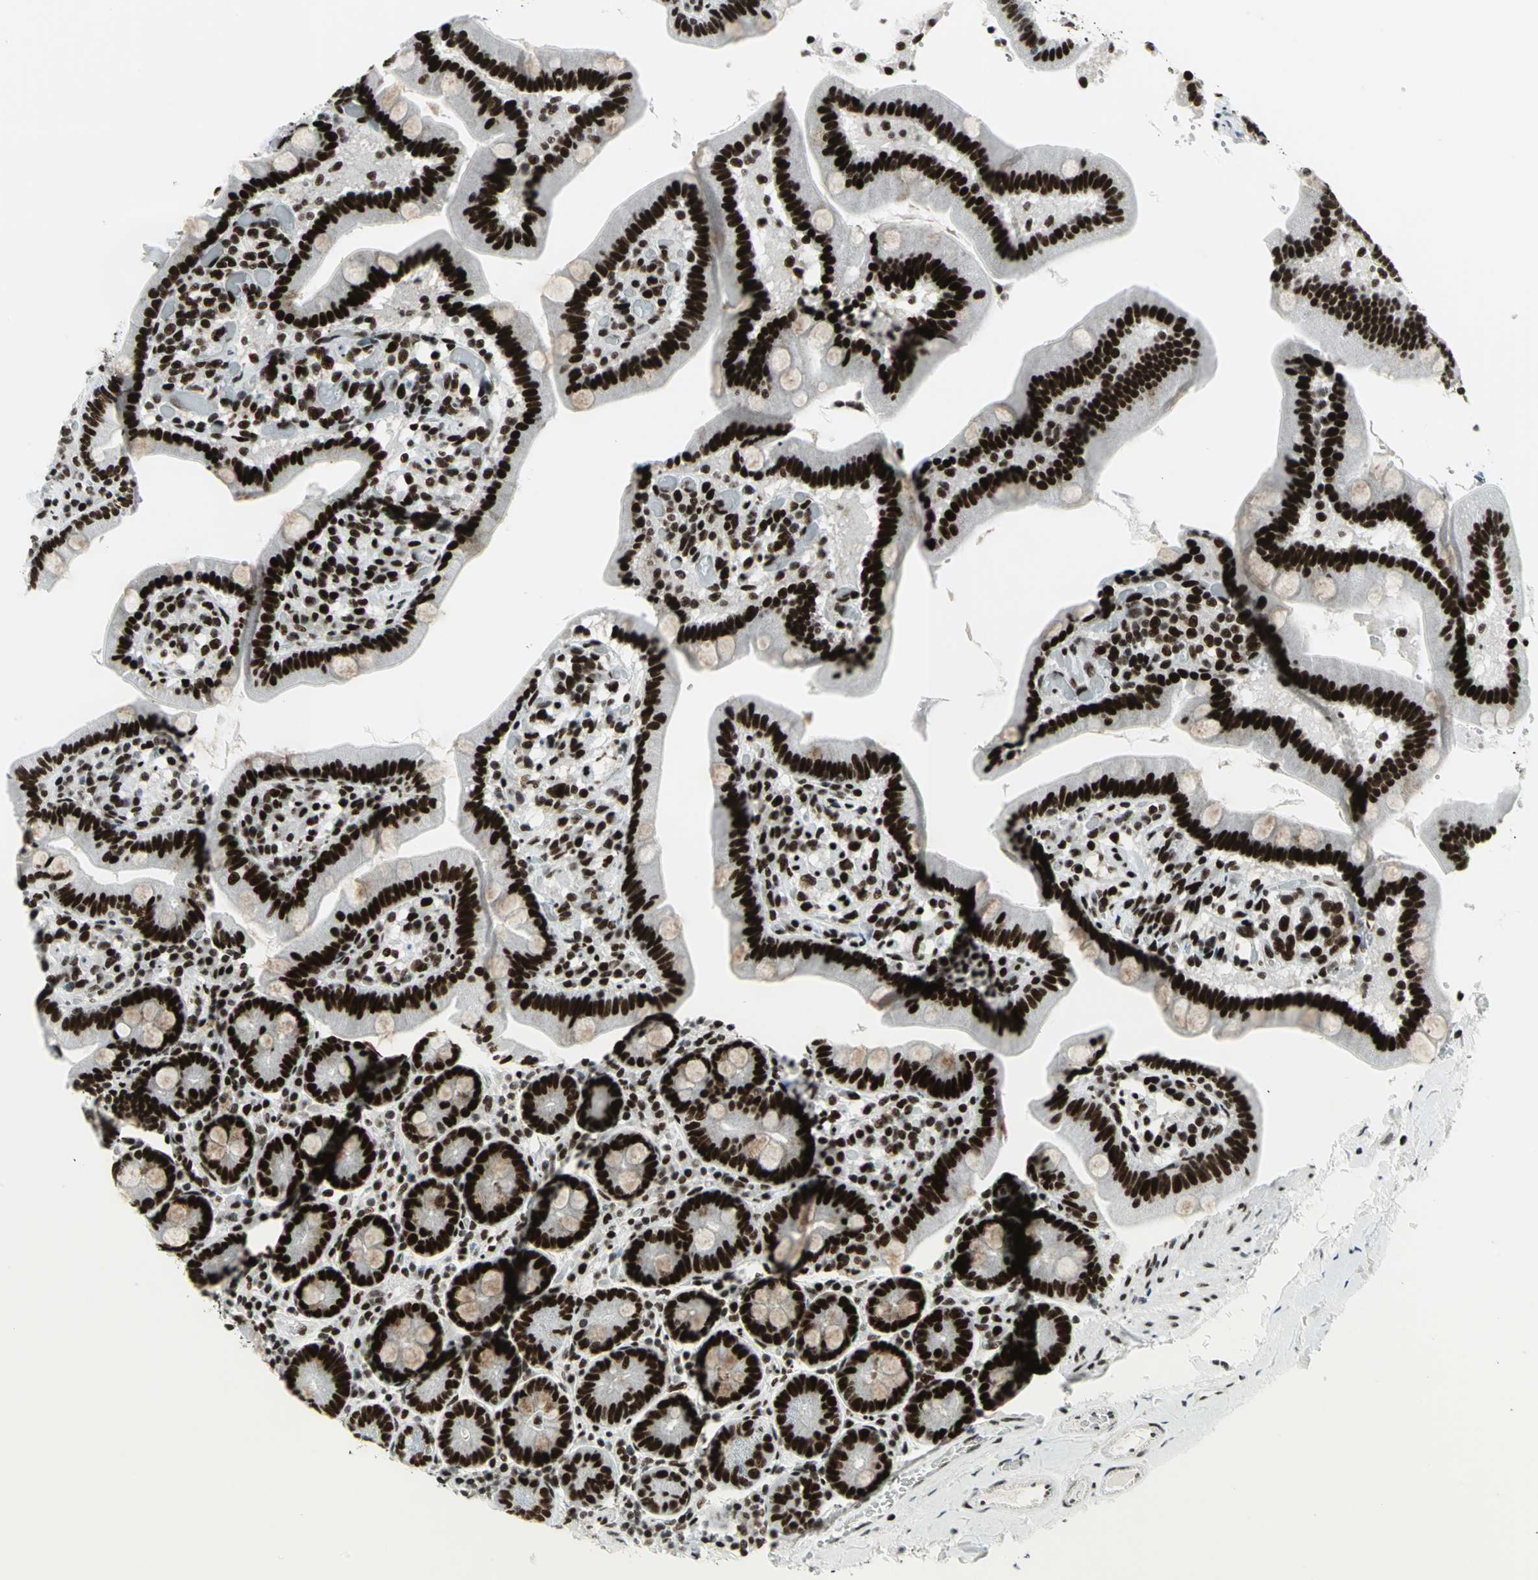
{"staining": {"intensity": "strong", "quantity": ">75%", "location": "cytoplasmic/membranous,nuclear"}, "tissue": "duodenum", "cell_type": "Glandular cells", "image_type": "normal", "snomed": [{"axis": "morphology", "description": "Normal tissue, NOS"}, {"axis": "topography", "description": "Duodenum"}], "caption": "Immunohistochemistry (IHC) of benign human duodenum demonstrates high levels of strong cytoplasmic/membranous,nuclear staining in about >75% of glandular cells.", "gene": "SMARCA4", "patient": {"sex": "male", "age": 66}}